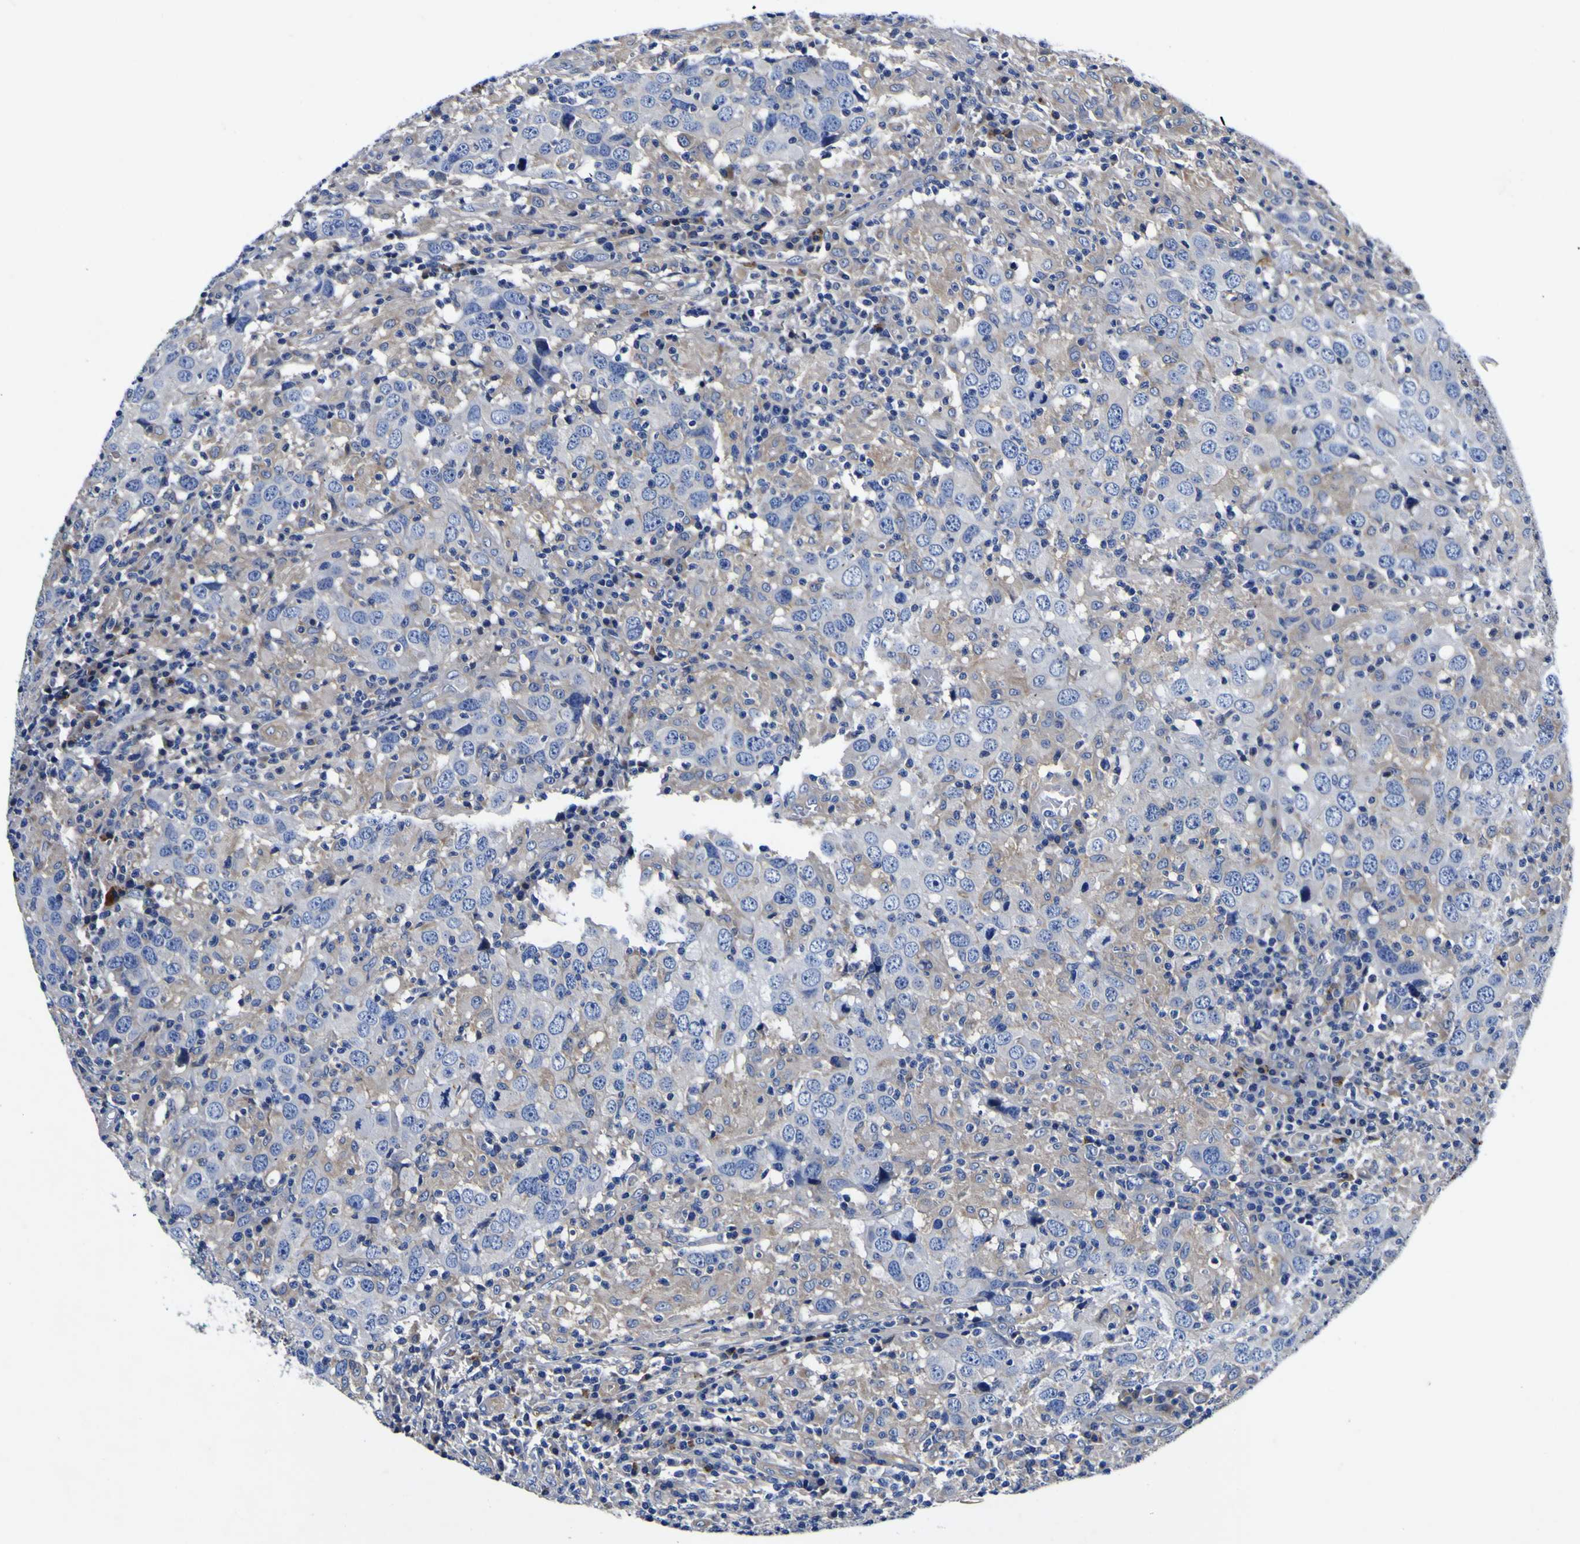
{"staining": {"intensity": "negative", "quantity": "none", "location": "none"}, "tissue": "head and neck cancer", "cell_type": "Tumor cells", "image_type": "cancer", "snomed": [{"axis": "morphology", "description": "Adenocarcinoma, NOS"}, {"axis": "topography", "description": "Salivary gland"}, {"axis": "topography", "description": "Head-Neck"}], "caption": "An IHC micrograph of head and neck adenocarcinoma is shown. There is no staining in tumor cells of head and neck adenocarcinoma.", "gene": "VASN", "patient": {"sex": "female", "age": 65}}